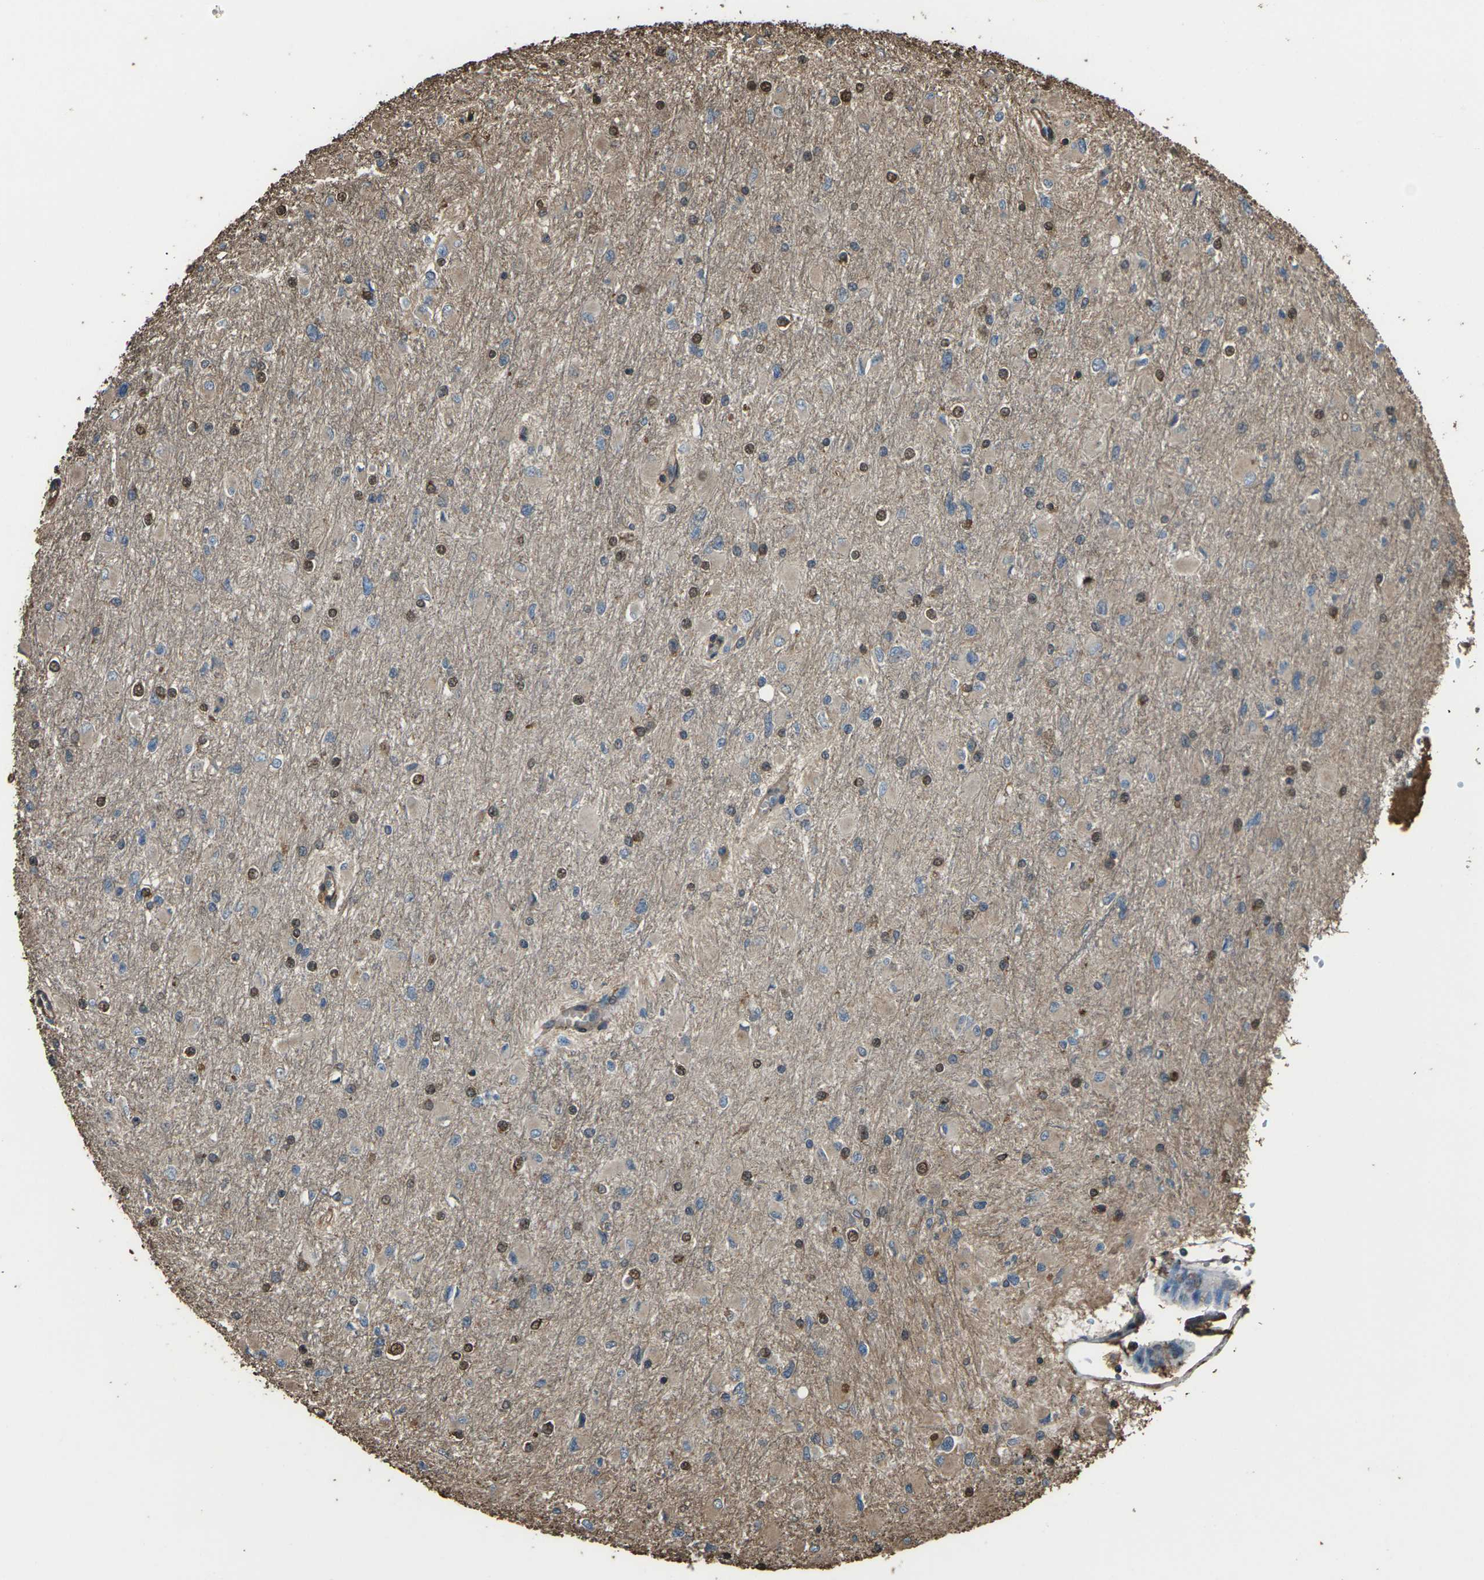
{"staining": {"intensity": "moderate", "quantity": "25%-75%", "location": "nuclear"}, "tissue": "glioma", "cell_type": "Tumor cells", "image_type": "cancer", "snomed": [{"axis": "morphology", "description": "Glioma, malignant, High grade"}, {"axis": "topography", "description": "Cerebral cortex"}], "caption": "Immunohistochemistry photomicrograph of neoplastic tissue: human malignant high-grade glioma stained using IHC reveals medium levels of moderate protein expression localized specifically in the nuclear of tumor cells, appearing as a nuclear brown color.", "gene": "DHPS", "patient": {"sex": "female", "age": 36}}